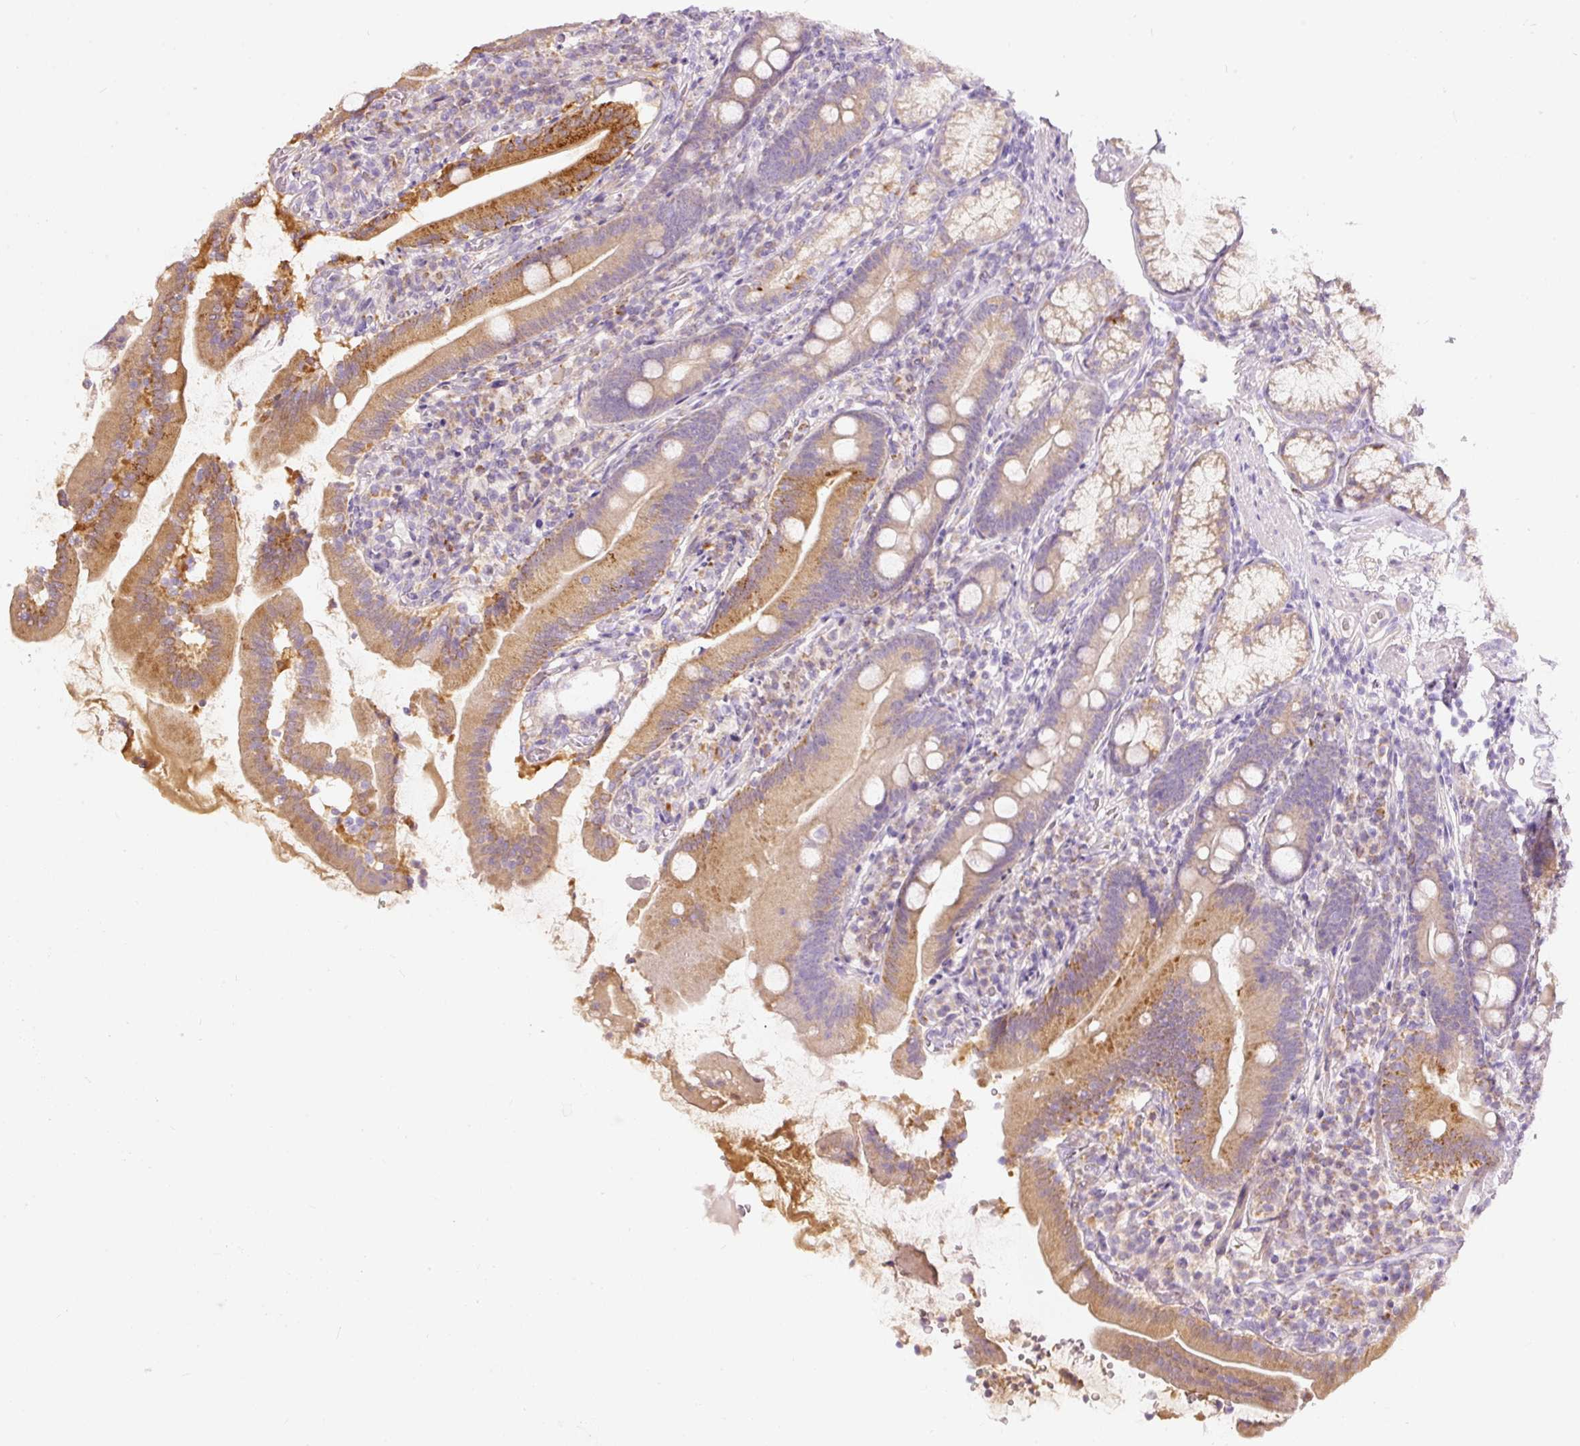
{"staining": {"intensity": "strong", "quantity": "25%-75%", "location": "cytoplasmic/membranous"}, "tissue": "duodenum", "cell_type": "Glandular cells", "image_type": "normal", "snomed": [{"axis": "morphology", "description": "Normal tissue, NOS"}, {"axis": "topography", "description": "Duodenum"}], "caption": "Duodenum stained for a protein (brown) shows strong cytoplasmic/membranous positive positivity in about 25%-75% of glandular cells.", "gene": "MTHFD2", "patient": {"sex": "female", "age": 67}}